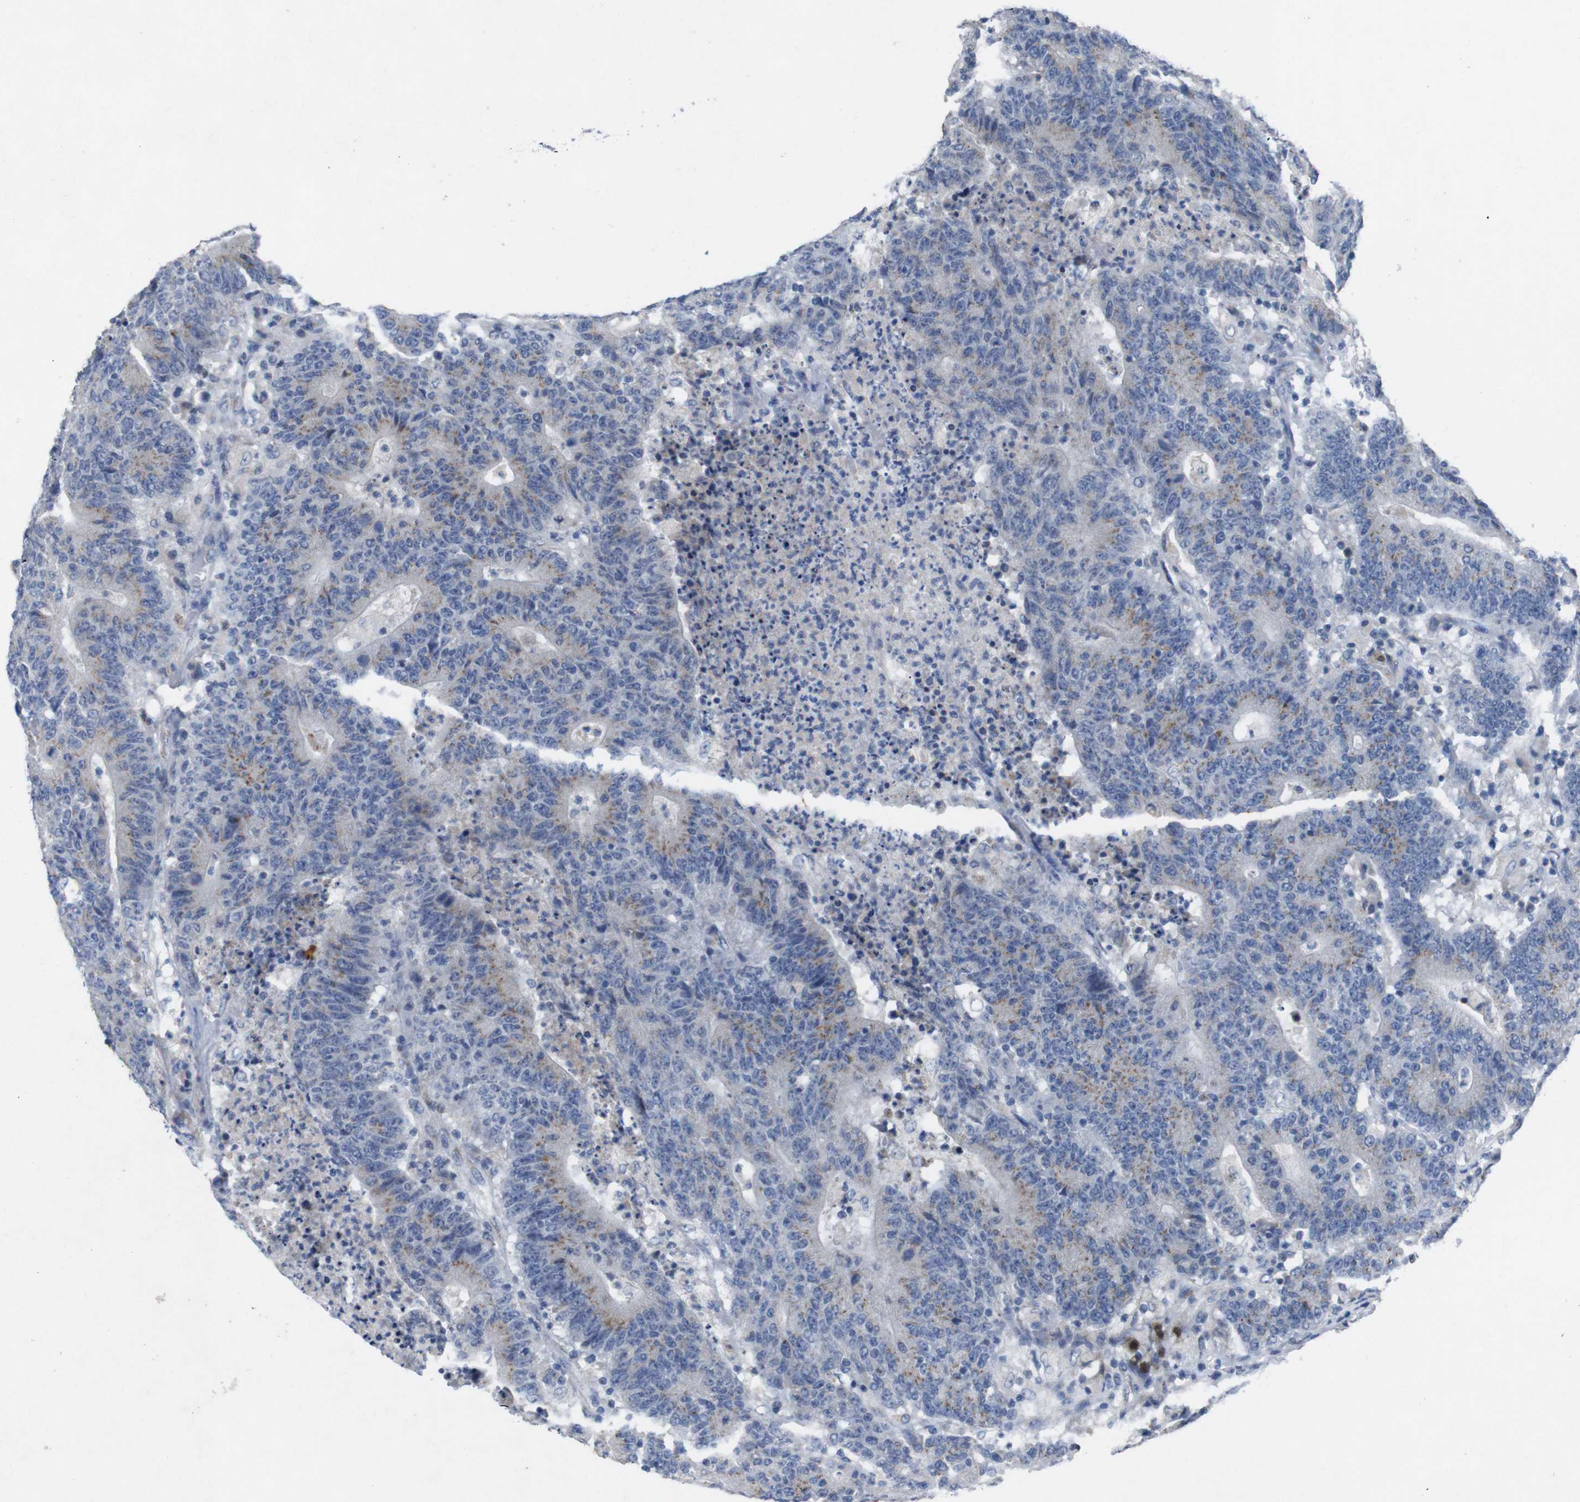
{"staining": {"intensity": "moderate", "quantity": "25%-75%", "location": "cytoplasmic/membranous"}, "tissue": "colorectal cancer", "cell_type": "Tumor cells", "image_type": "cancer", "snomed": [{"axis": "morphology", "description": "Normal tissue, NOS"}, {"axis": "morphology", "description": "Adenocarcinoma, NOS"}, {"axis": "topography", "description": "Colon"}], "caption": "Moderate cytoplasmic/membranous positivity for a protein is identified in about 25%-75% of tumor cells of adenocarcinoma (colorectal) using immunohistochemistry.", "gene": "IRF4", "patient": {"sex": "female", "age": 75}}